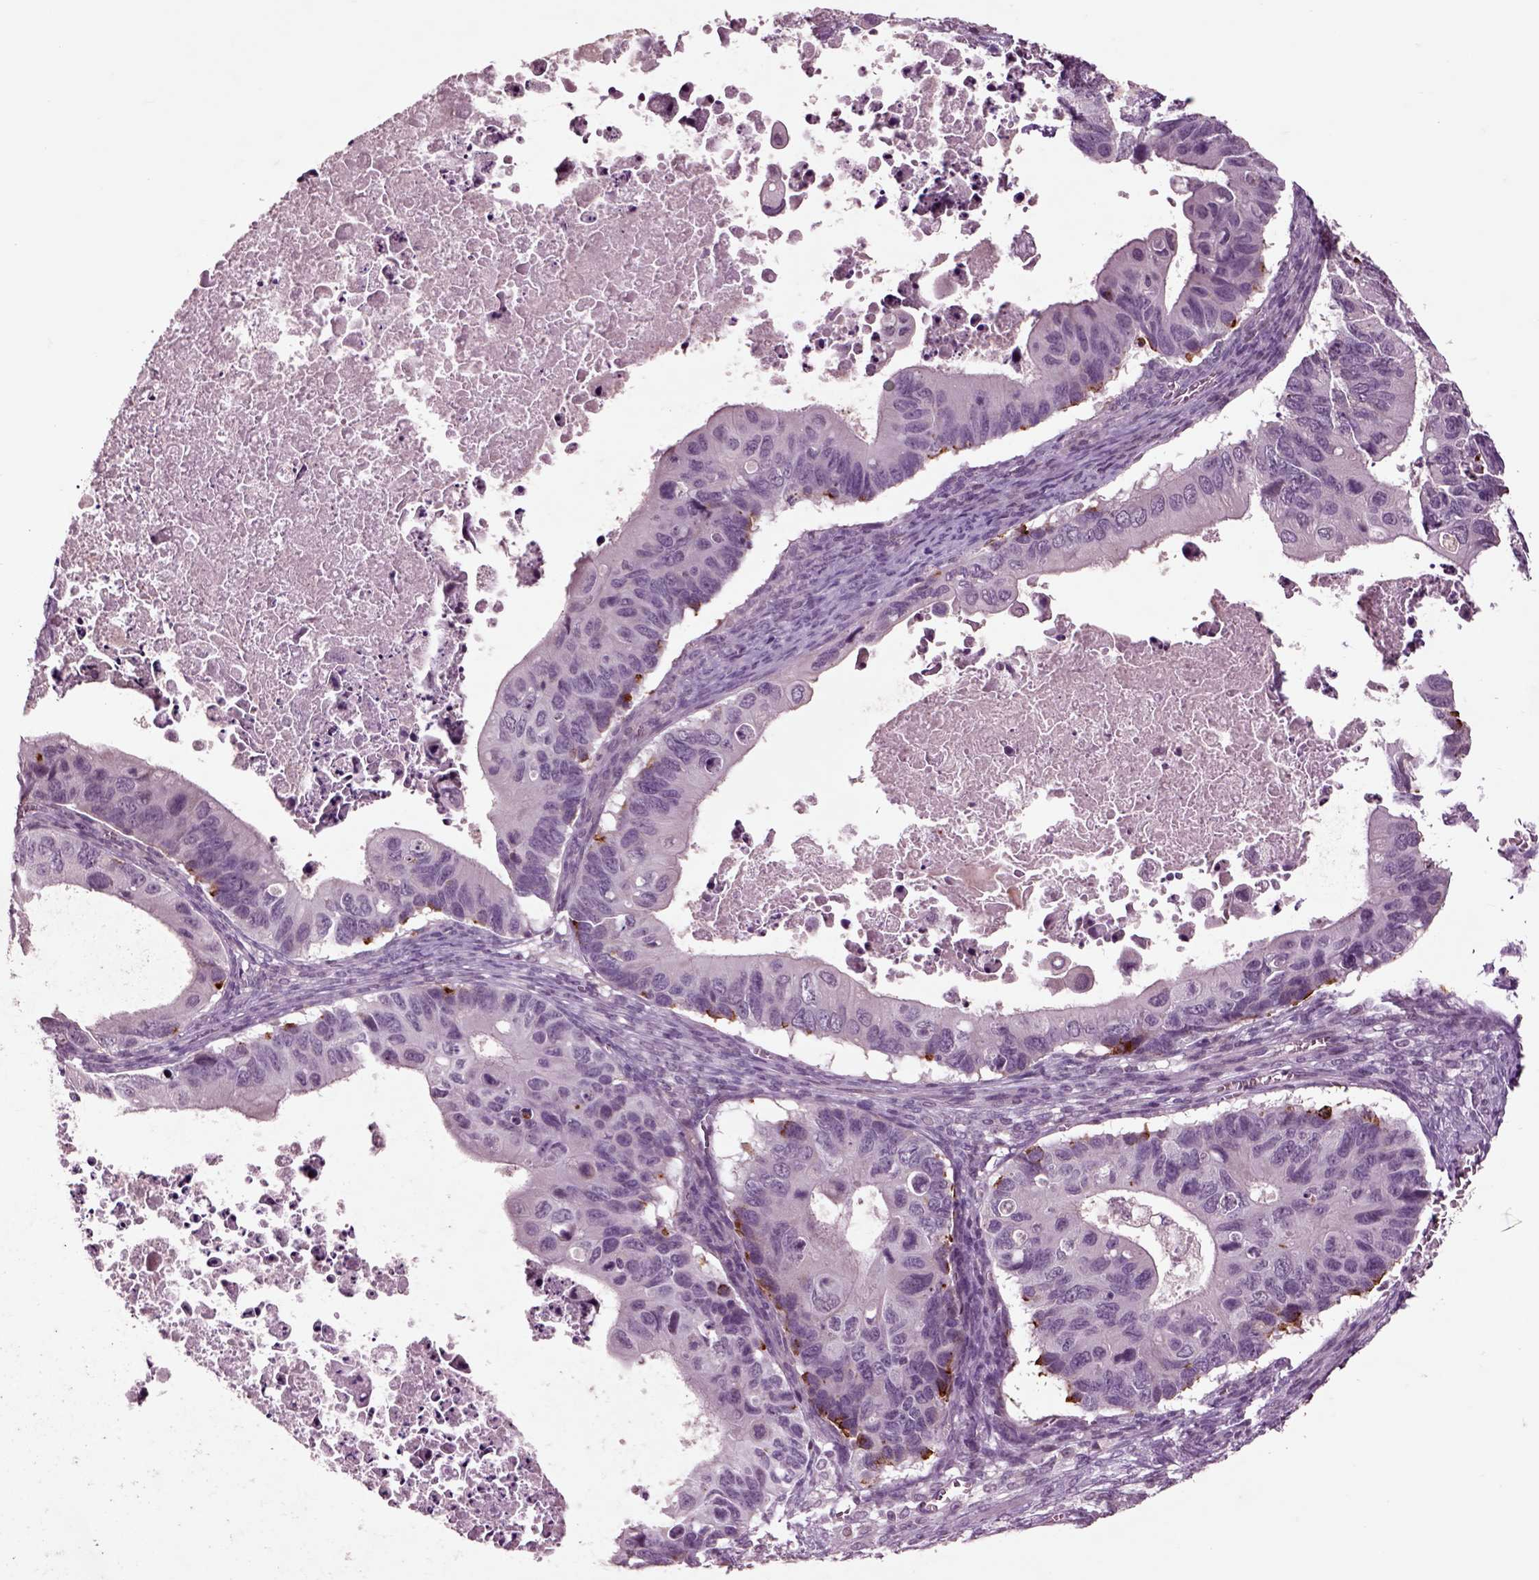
{"staining": {"intensity": "strong", "quantity": "<25%", "location": "cytoplasmic/membranous"}, "tissue": "ovarian cancer", "cell_type": "Tumor cells", "image_type": "cancer", "snomed": [{"axis": "morphology", "description": "Cystadenocarcinoma, mucinous, NOS"}, {"axis": "topography", "description": "Ovary"}], "caption": "Protein expression analysis of human ovarian cancer reveals strong cytoplasmic/membranous positivity in about <25% of tumor cells. (DAB (3,3'-diaminobenzidine) IHC with brightfield microscopy, high magnification).", "gene": "CHGB", "patient": {"sex": "female", "age": 64}}